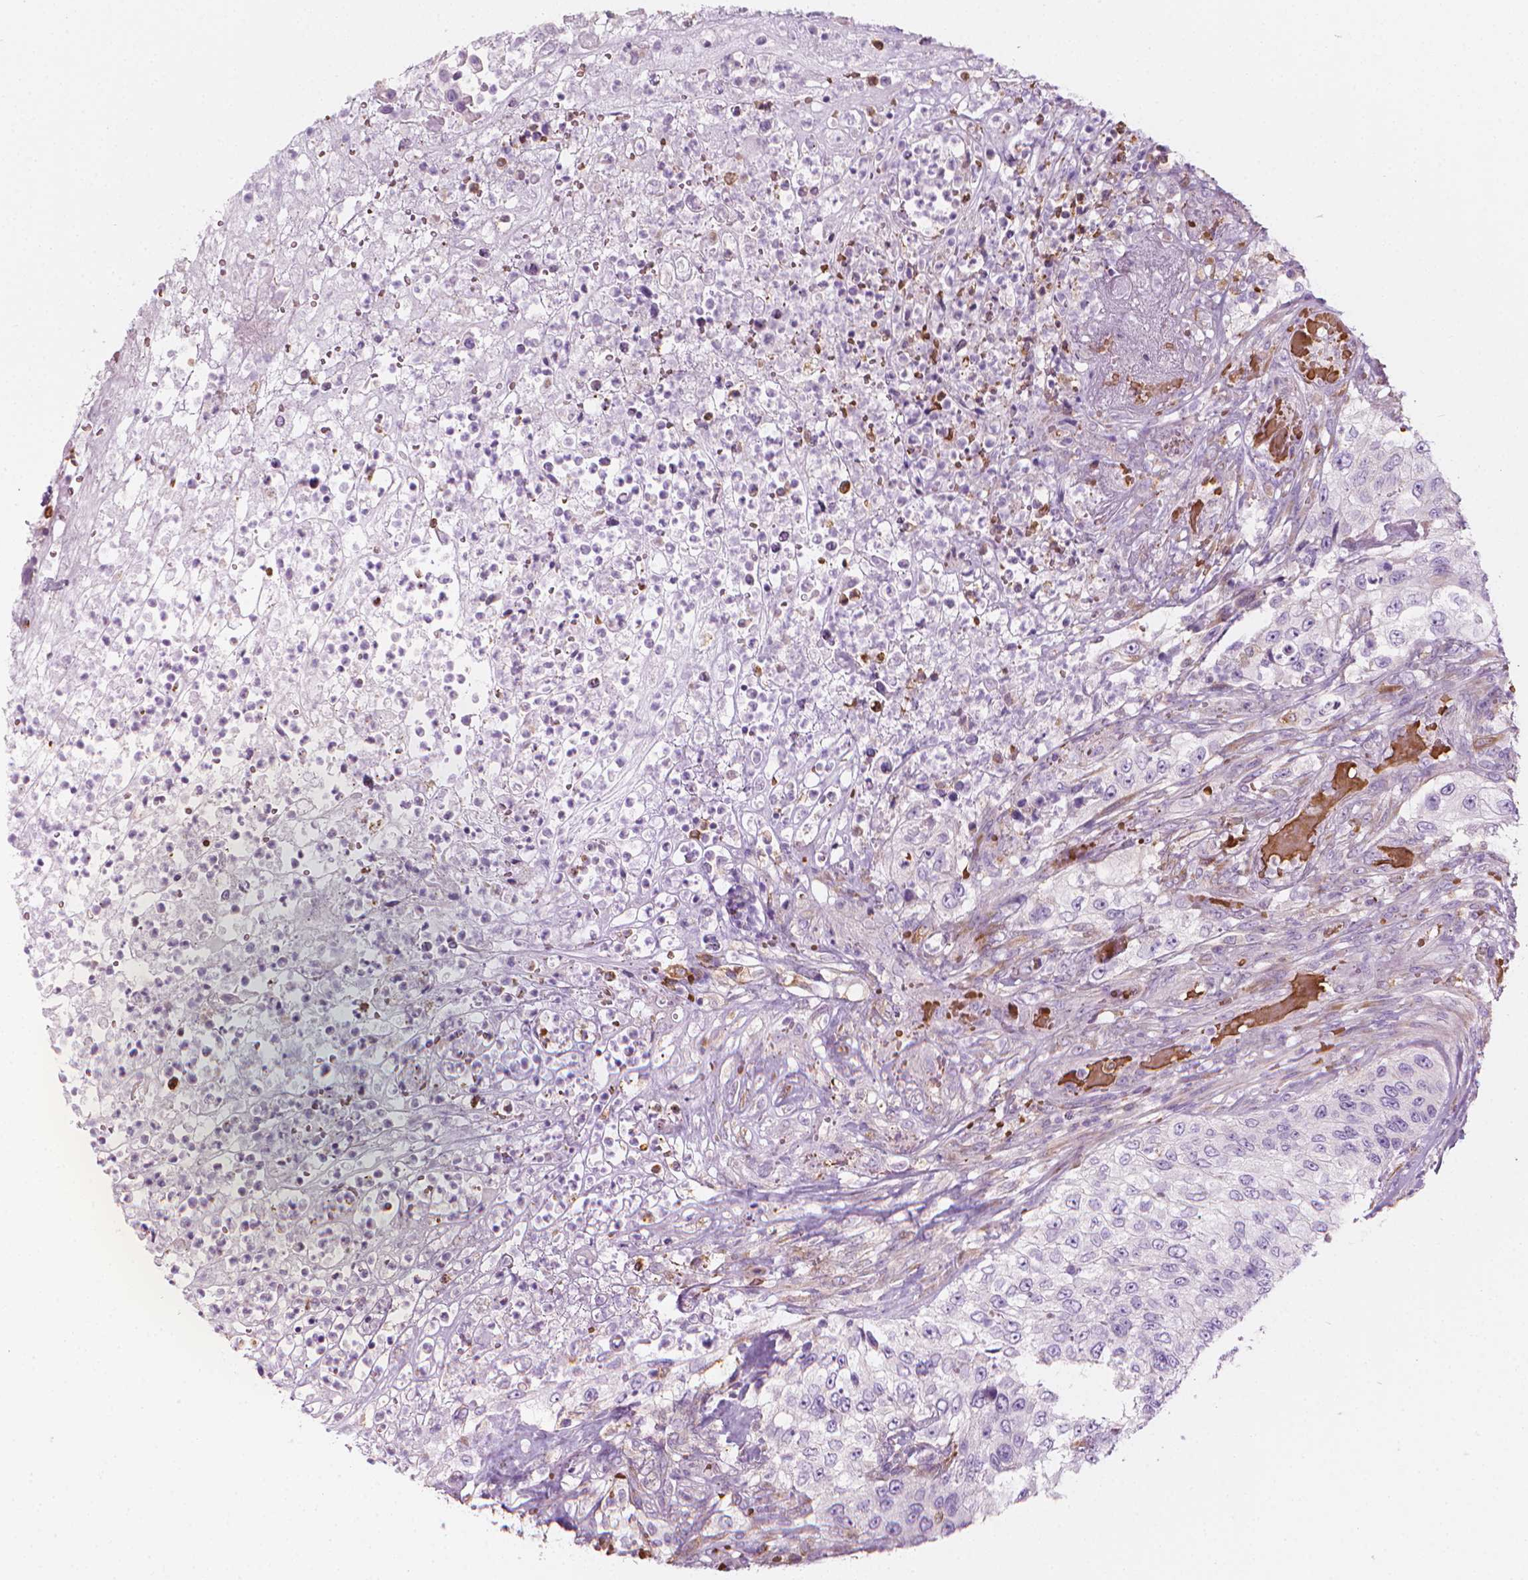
{"staining": {"intensity": "negative", "quantity": "none", "location": "none"}, "tissue": "urothelial cancer", "cell_type": "Tumor cells", "image_type": "cancer", "snomed": [{"axis": "morphology", "description": "Urothelial carcinoma, High grade"}, {"axis": "topography", "description": "Urinary bladder"}], "caption": "Photomicrograph shows no significant protein expression in tumor cells of urothelial cancer. (Stains: DAB immunohistochemistry with hematoxylin counter stain, Microscopy: brightfield microscopy at high magnification).", "gene": "CES1", "patient": {"sex": "female", "age": 60}}